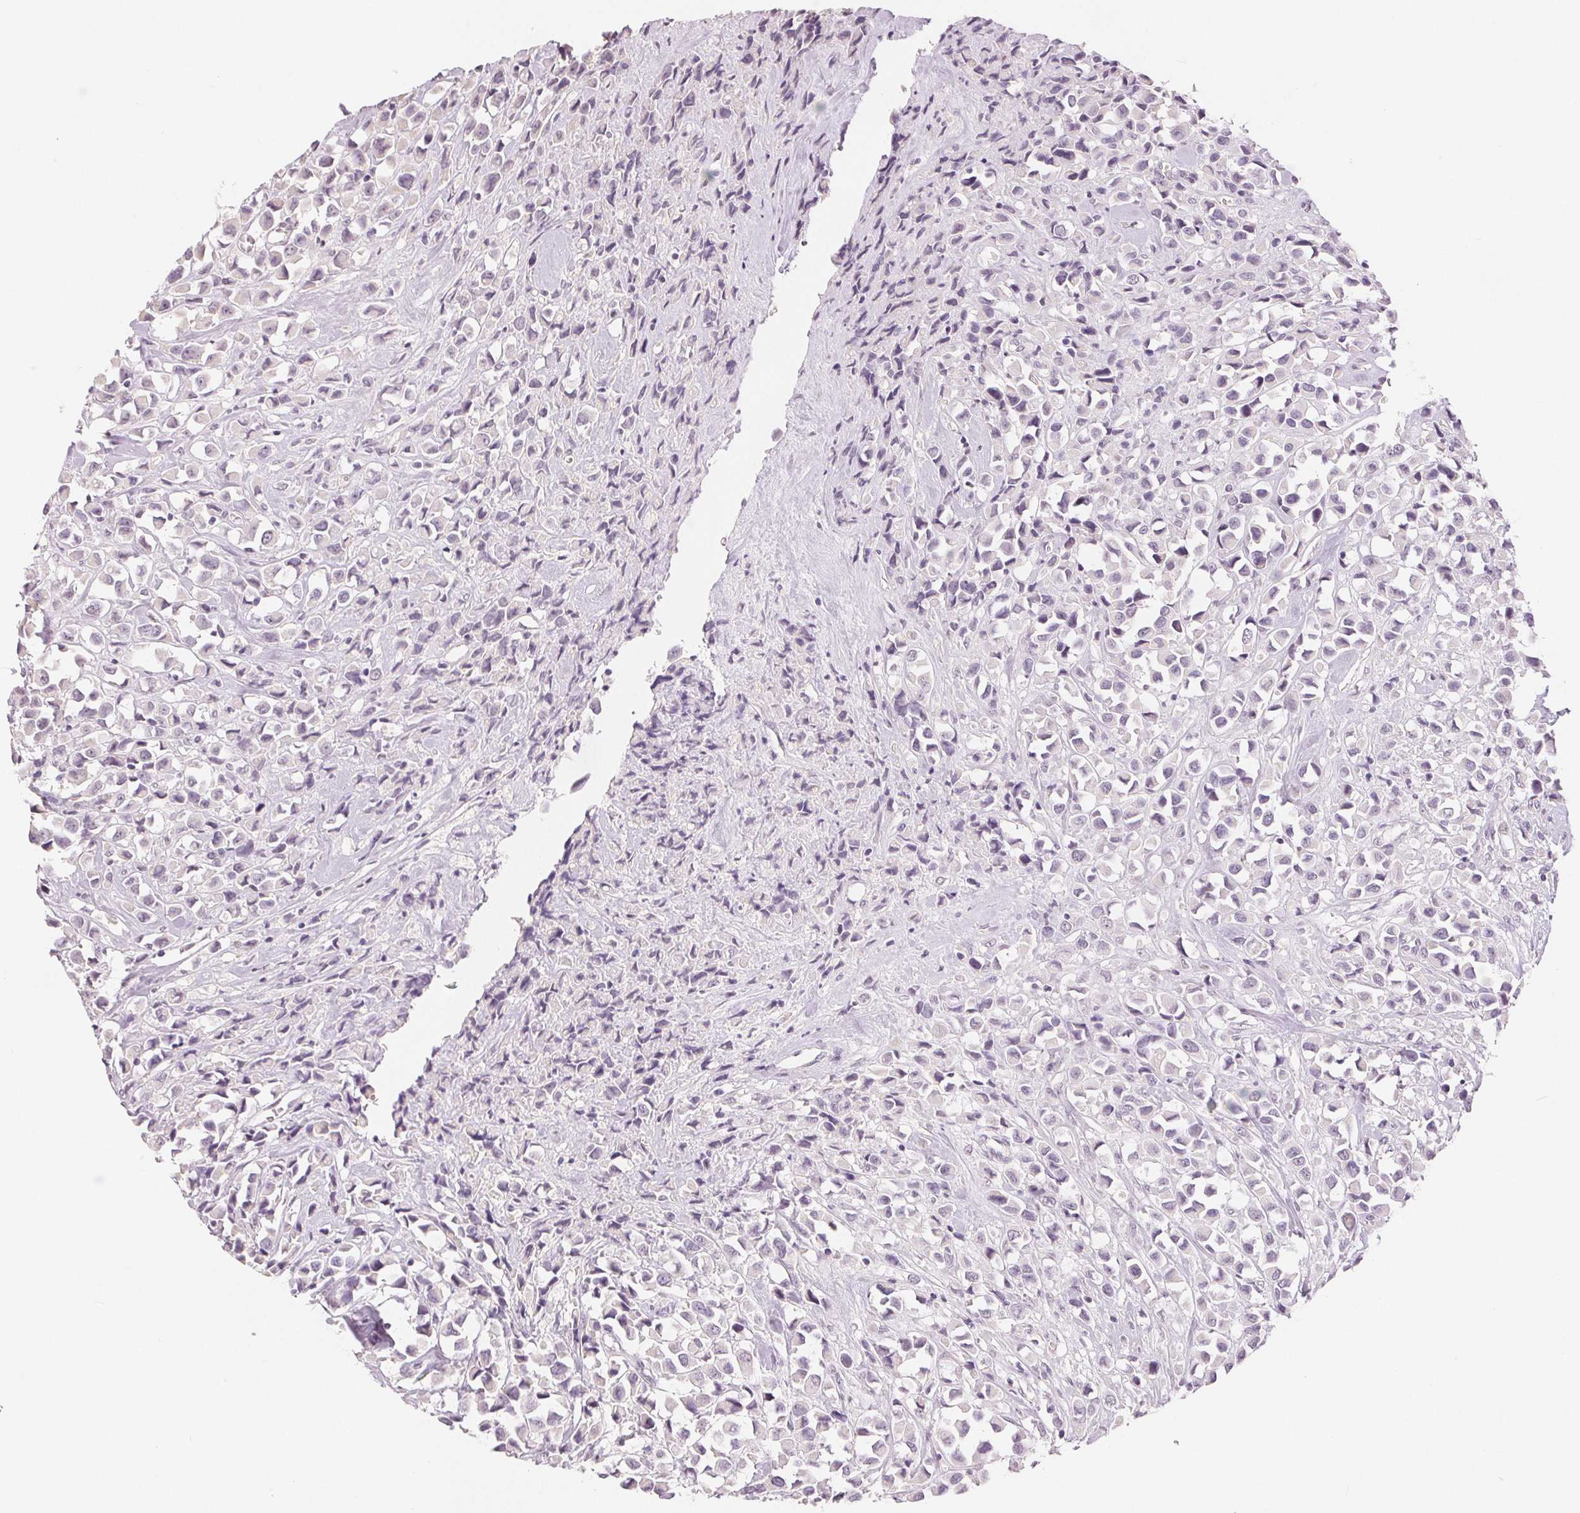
{"staining": {"intensity": "negative", "quantity": "none", "location": "none"}, "tissue": "breast cancer", "cell_type": "Tumor cells", "image_type": "cancer", "snomed": [{"axis": "morphology", "description": "Duct carcinoma"}, {"axis": "topography", "description": "Breast"}], "caption": "Immunohistochemistry (IHC) micrograph of human breast cancer (invasive ductal carcinoma) stained for a protein (brown), which reveals no staining in tumor cells. The staining was performed using DAB (3,3'-diaminobenzidine) to visualize the protein expression in brown, while the nuclei were stained in blue with hematoxylin (Magnification: 20x).", "gene": "SLC27A5", "patient": {"sex": "female", "age": 61}}